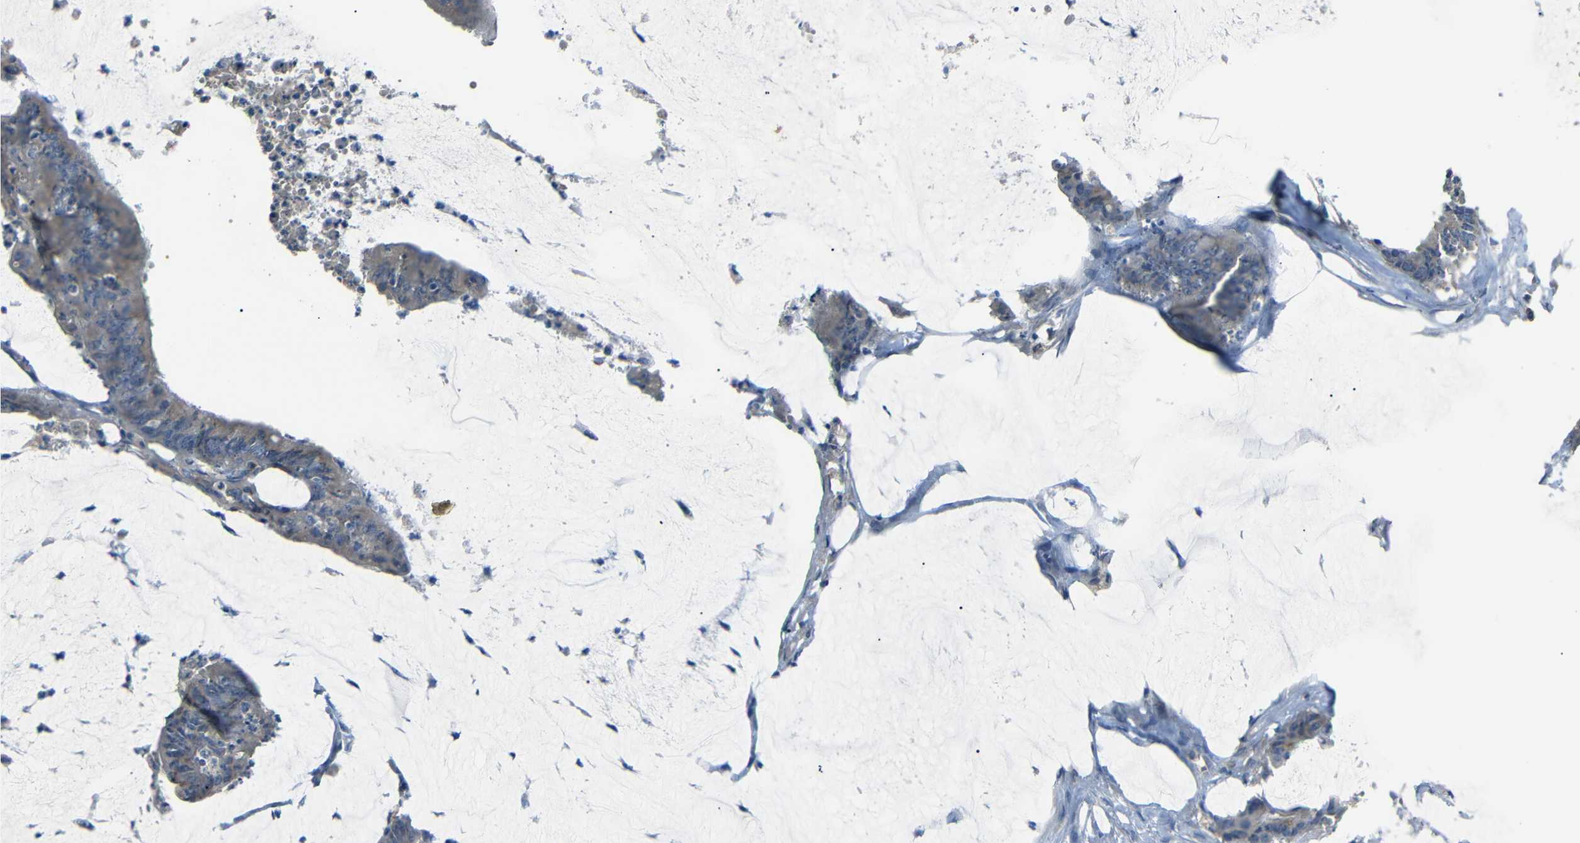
{"staining": {"intensity": "weak", "quantity": ">75%", "location": "cytoplasmic/membranous"}, "tissue": "colorectal cancer", "cell_type": "Tumor cells", "image_type": "cancer", "snomed": [{"axis": "morphology", "description": "Adenocarcinoma, NOS"}, {"axis": "topography", "description": "Rectum"}], "caption": "Colorectal cancer (adenocarcinoma) tissue exhibits weak cytoplasmic/membranous staining in about >75% of tumor cells, visualized by immunohistochemistry.", "gene": "C6orf89", "patient": {"sex": "female", "age": 66}}